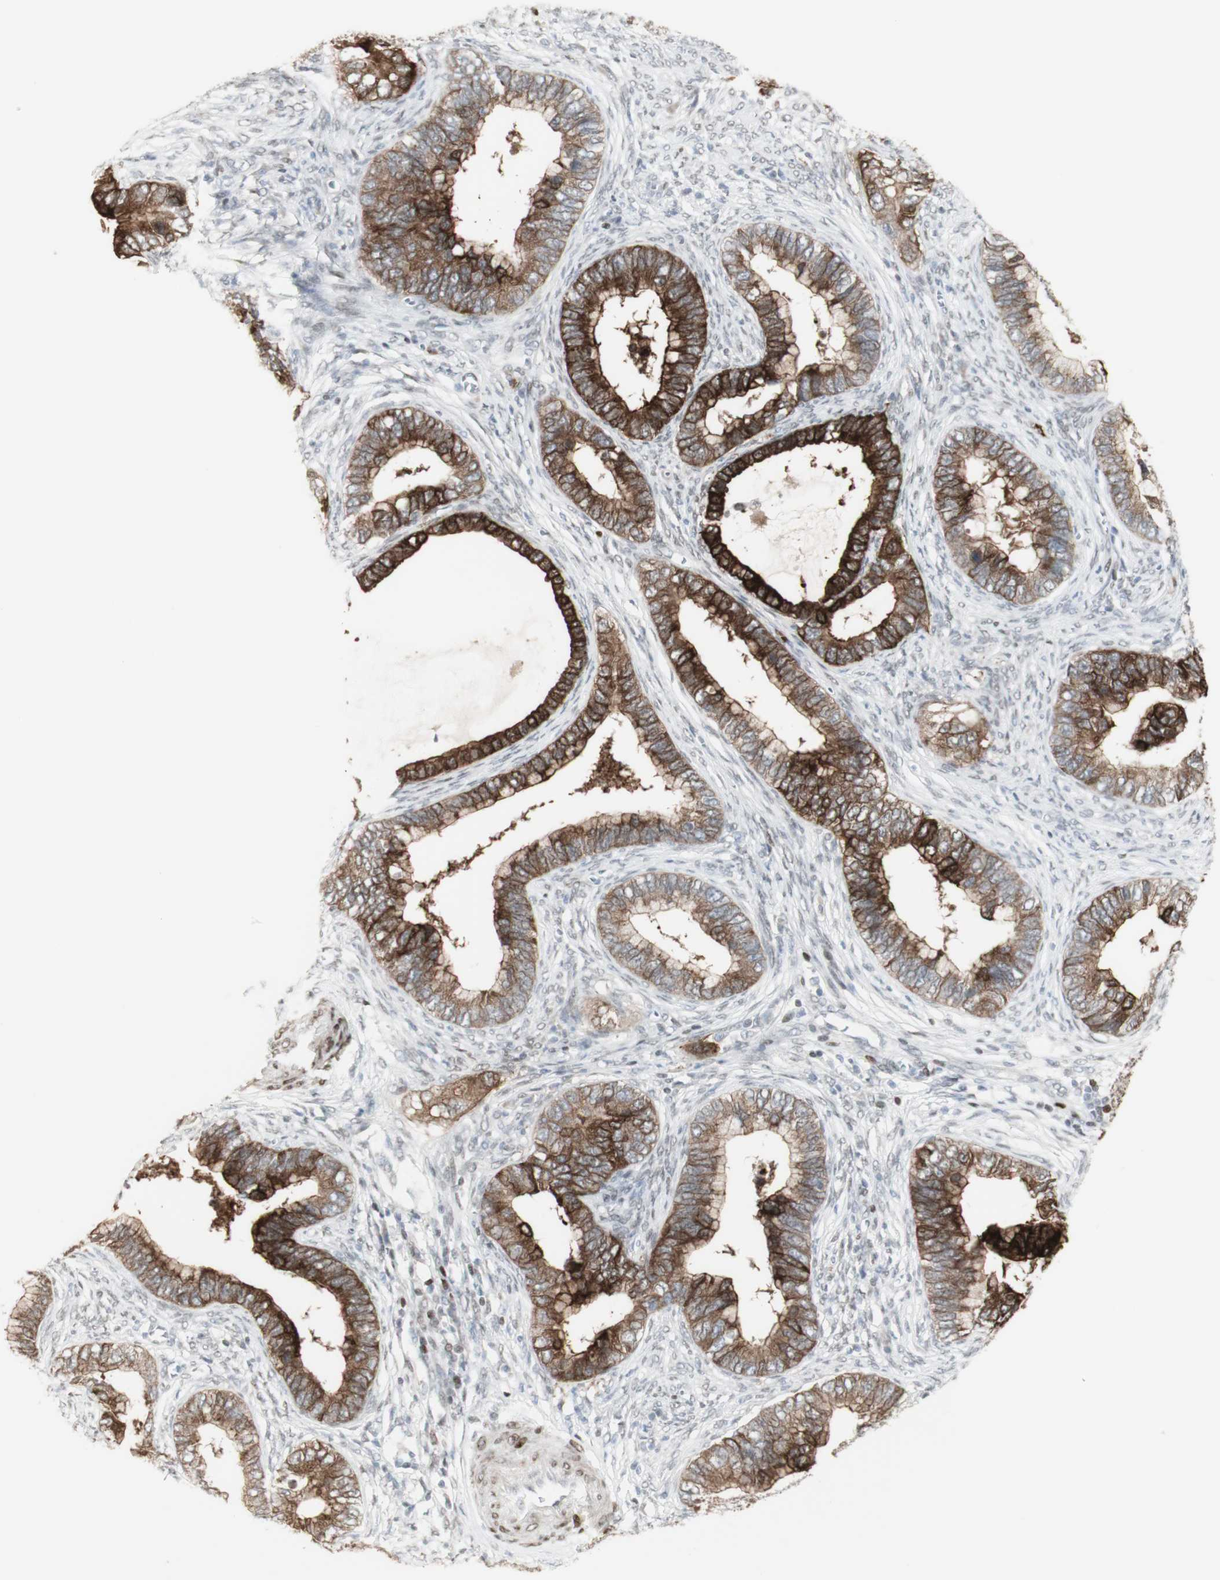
{"staining": {"intensity": "strong", "quantity": ">75%", "location": "cytoplasmic/membranous"}, "tissue": "cervical cancer", "cell_type": "Tumor cells", "image_type": "cancer", "snomed": [{"axis": "morphology", "description": "Adenocarcinoma, NOS"}, {"axis": "topography", "description": "Cervix"}], "caption": "IHC (DAB) staining of human cervical adenocarcinoma shows strong cytoplasmic/membranous protein expression in approximately >75% of tumor cells.", "gene": "C1orf116", "patient": {"sex": "female", "age": 44}}